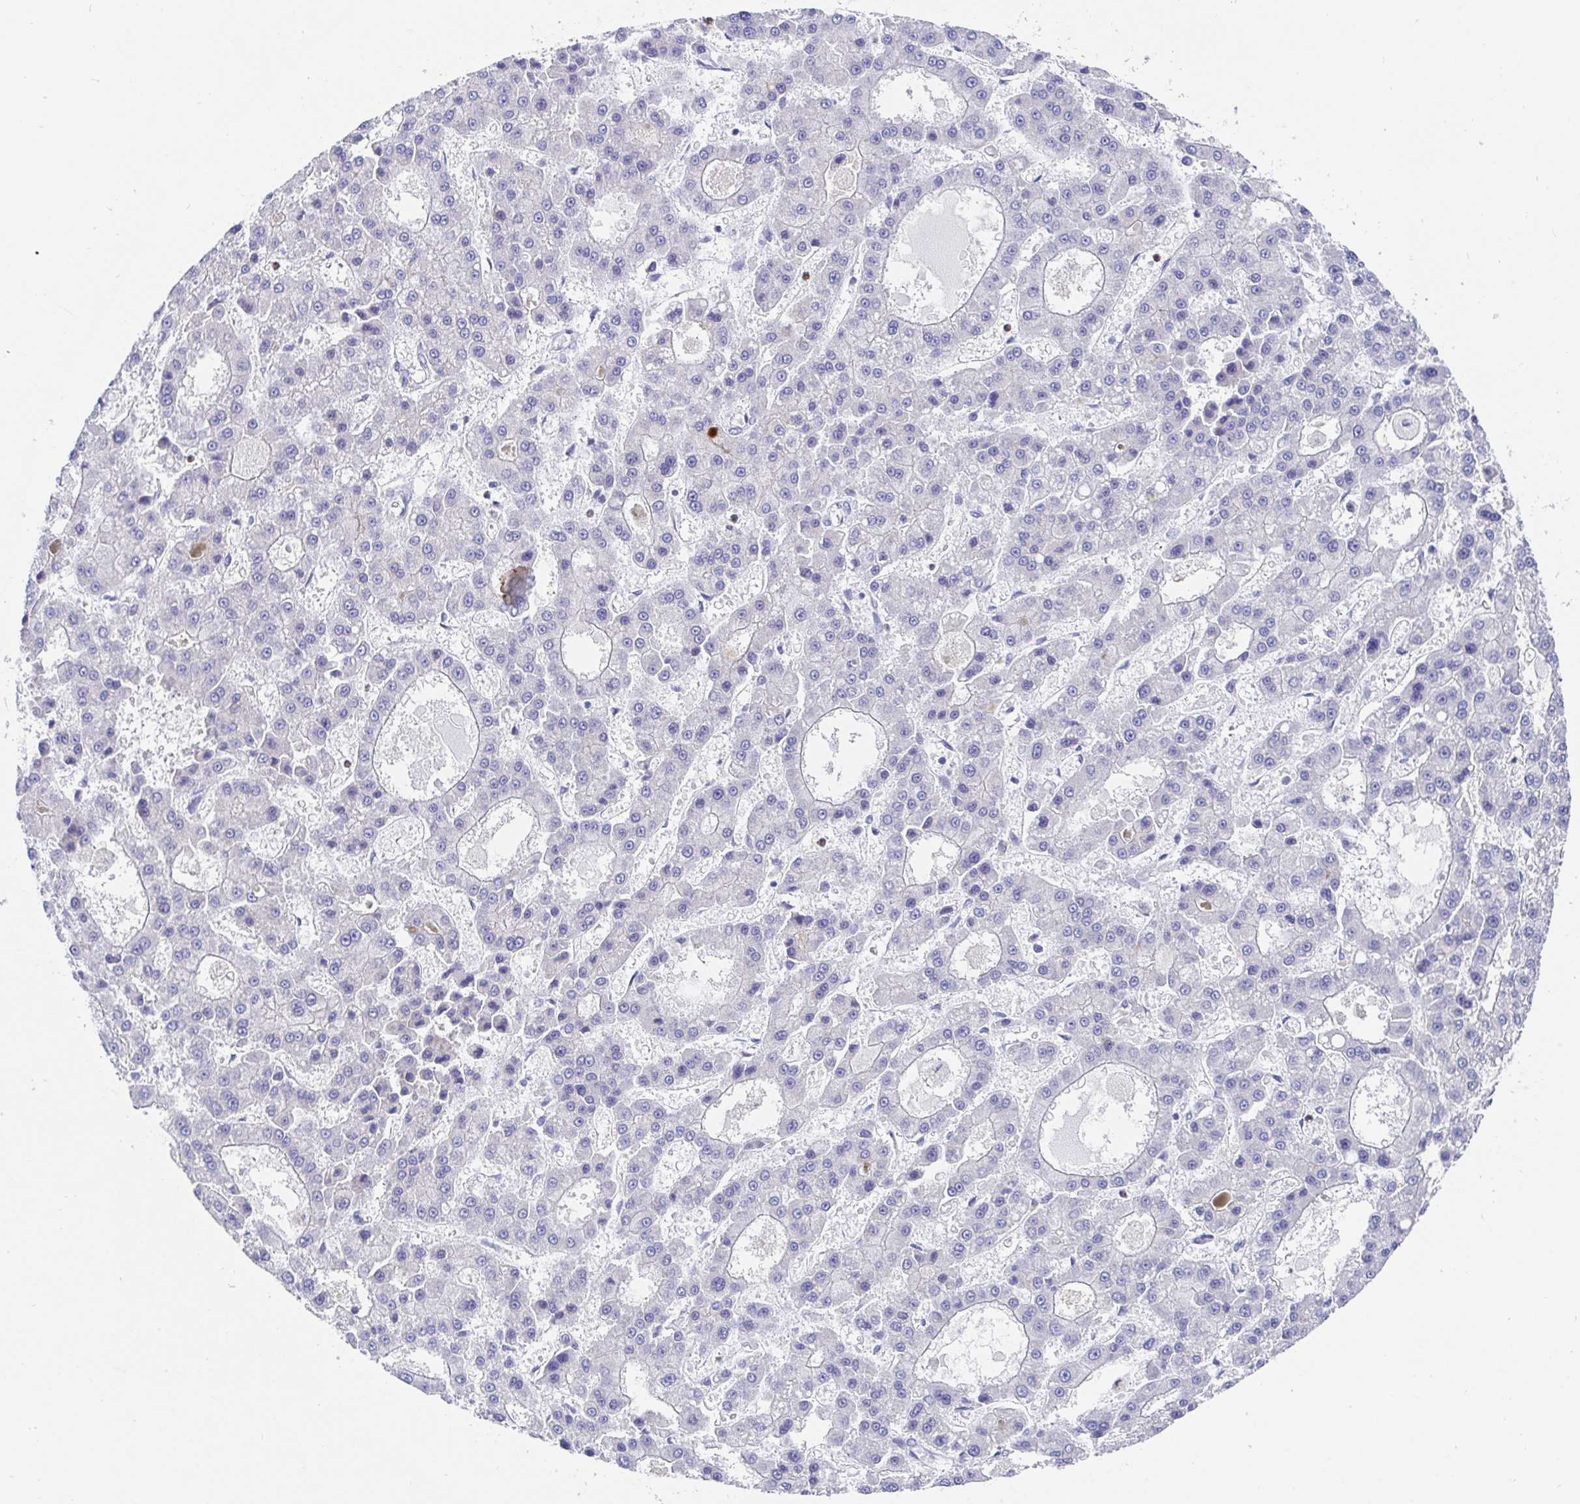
{"staining": {"intensity": "negative", "quantity": "none", "location": "none"}, "tissue": "liver cancer", "cell_type": "Tumor cells", "image_type": "cancer", "snomed": [{"axis": "morphology", "description": "Carcinoma, Hepatocellular, NOS"}, {"axis": "topography", "description": "Liver"}], "caption": "Tumor cells are negative for protein expression in human liver cancer (hepatocellular carcinoma). The staining is performed using DAB brown chromogen with nuclei counter-stained in using hematoxylin.", "gene": "GOLGA1", "patient": {"sex": "male", "age": 70}}